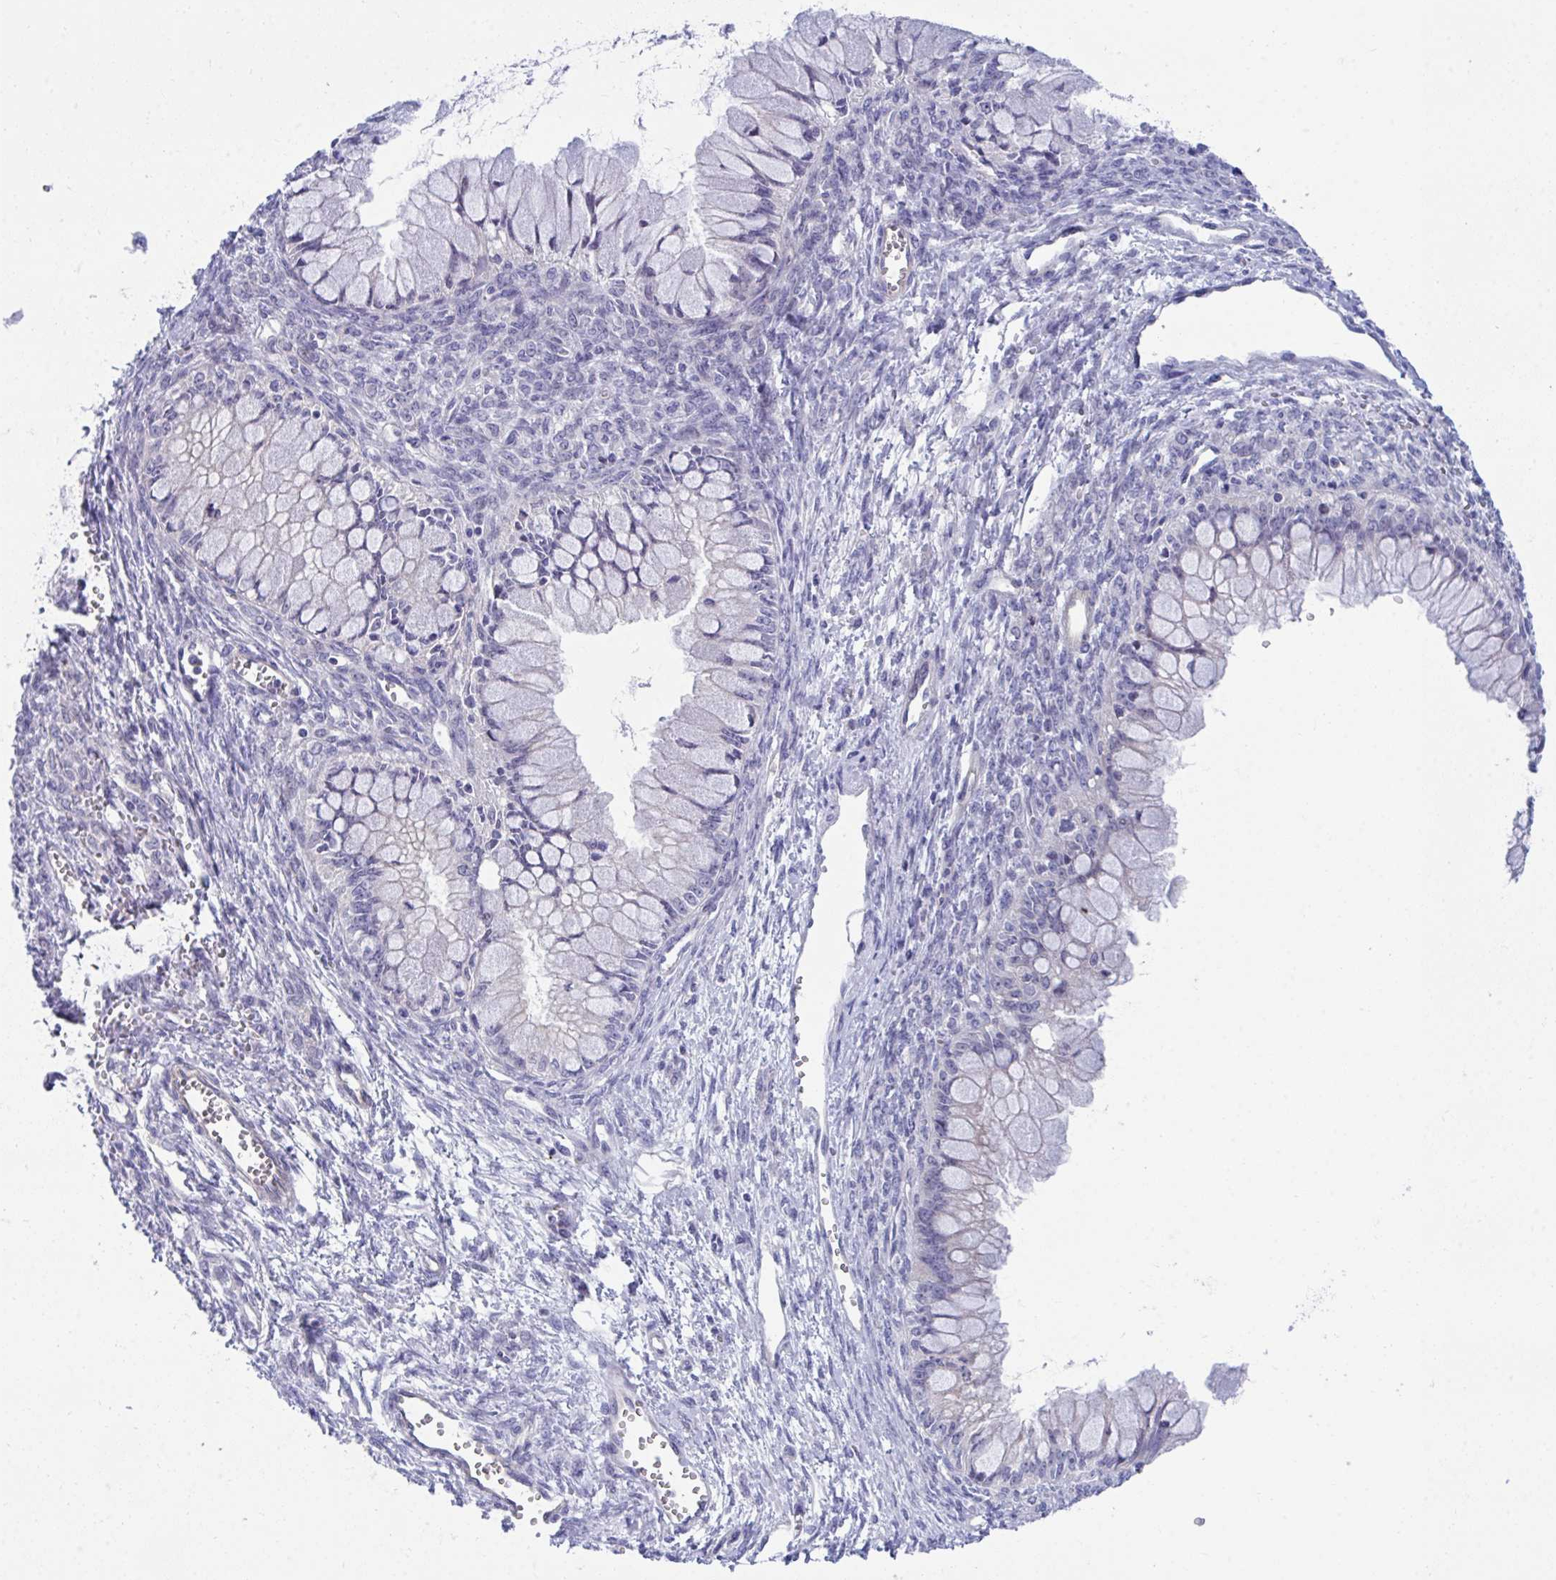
{"staining": {"intensity": "negative", "quantity": "none", "location": "none"}, "tissue": "ovarian cancer", "cell_type": "Tumor cells", "image_type": "cancer", "snomed": [{"axis": "morphology", "description": "Cystadenocarcinoma, mucinous, NOS"}, {"axis": "topography", "description": "Ovary"}], "caption": "Tumor cells are negative for brown protein staining in ovarian cancer (mucinous cystadenocarcinoma).", "gene": "CENPQ", "patient": {"sex": "female", "age": 34}}